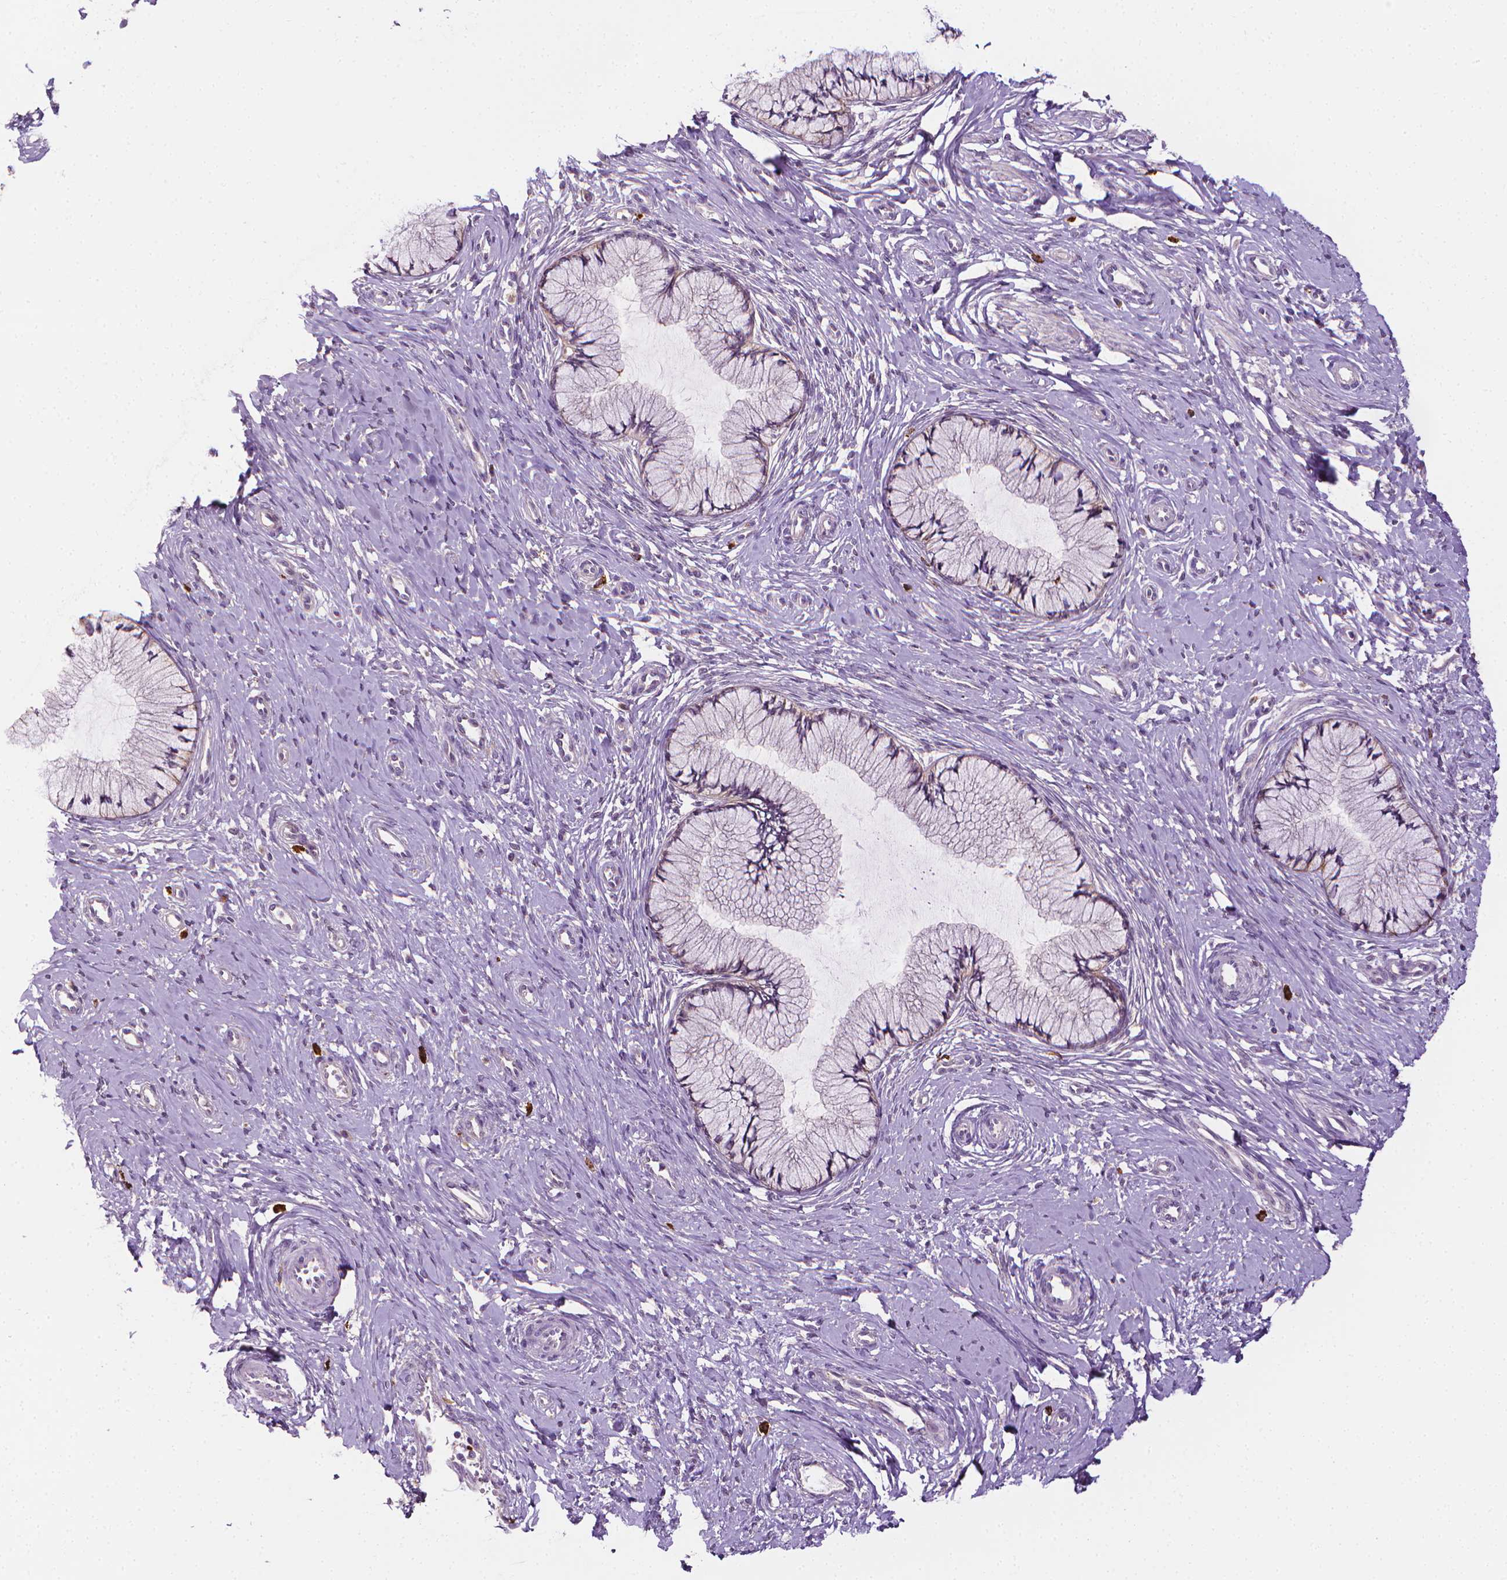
{"staining": {"intensity": "negative", "quantity": "none", "location": "none"}, "tissue": "cervix", "cell_type": "Glandular cells", "image_type": "normal", "snomed": [{"axis": "morphology", "description": "Normal tissue, NOS"}, {"axis": "topography", "description": "Cervix"}], "caption": "This histopathology image is of unremarkable cervix stained with immunohistochemistry to label a protein in brown with the nuclei are counter-stained blue. There is no expression in glandular cells.", "gene": "MCOLN3", "patient": {"sex": "female", "age": 37}}